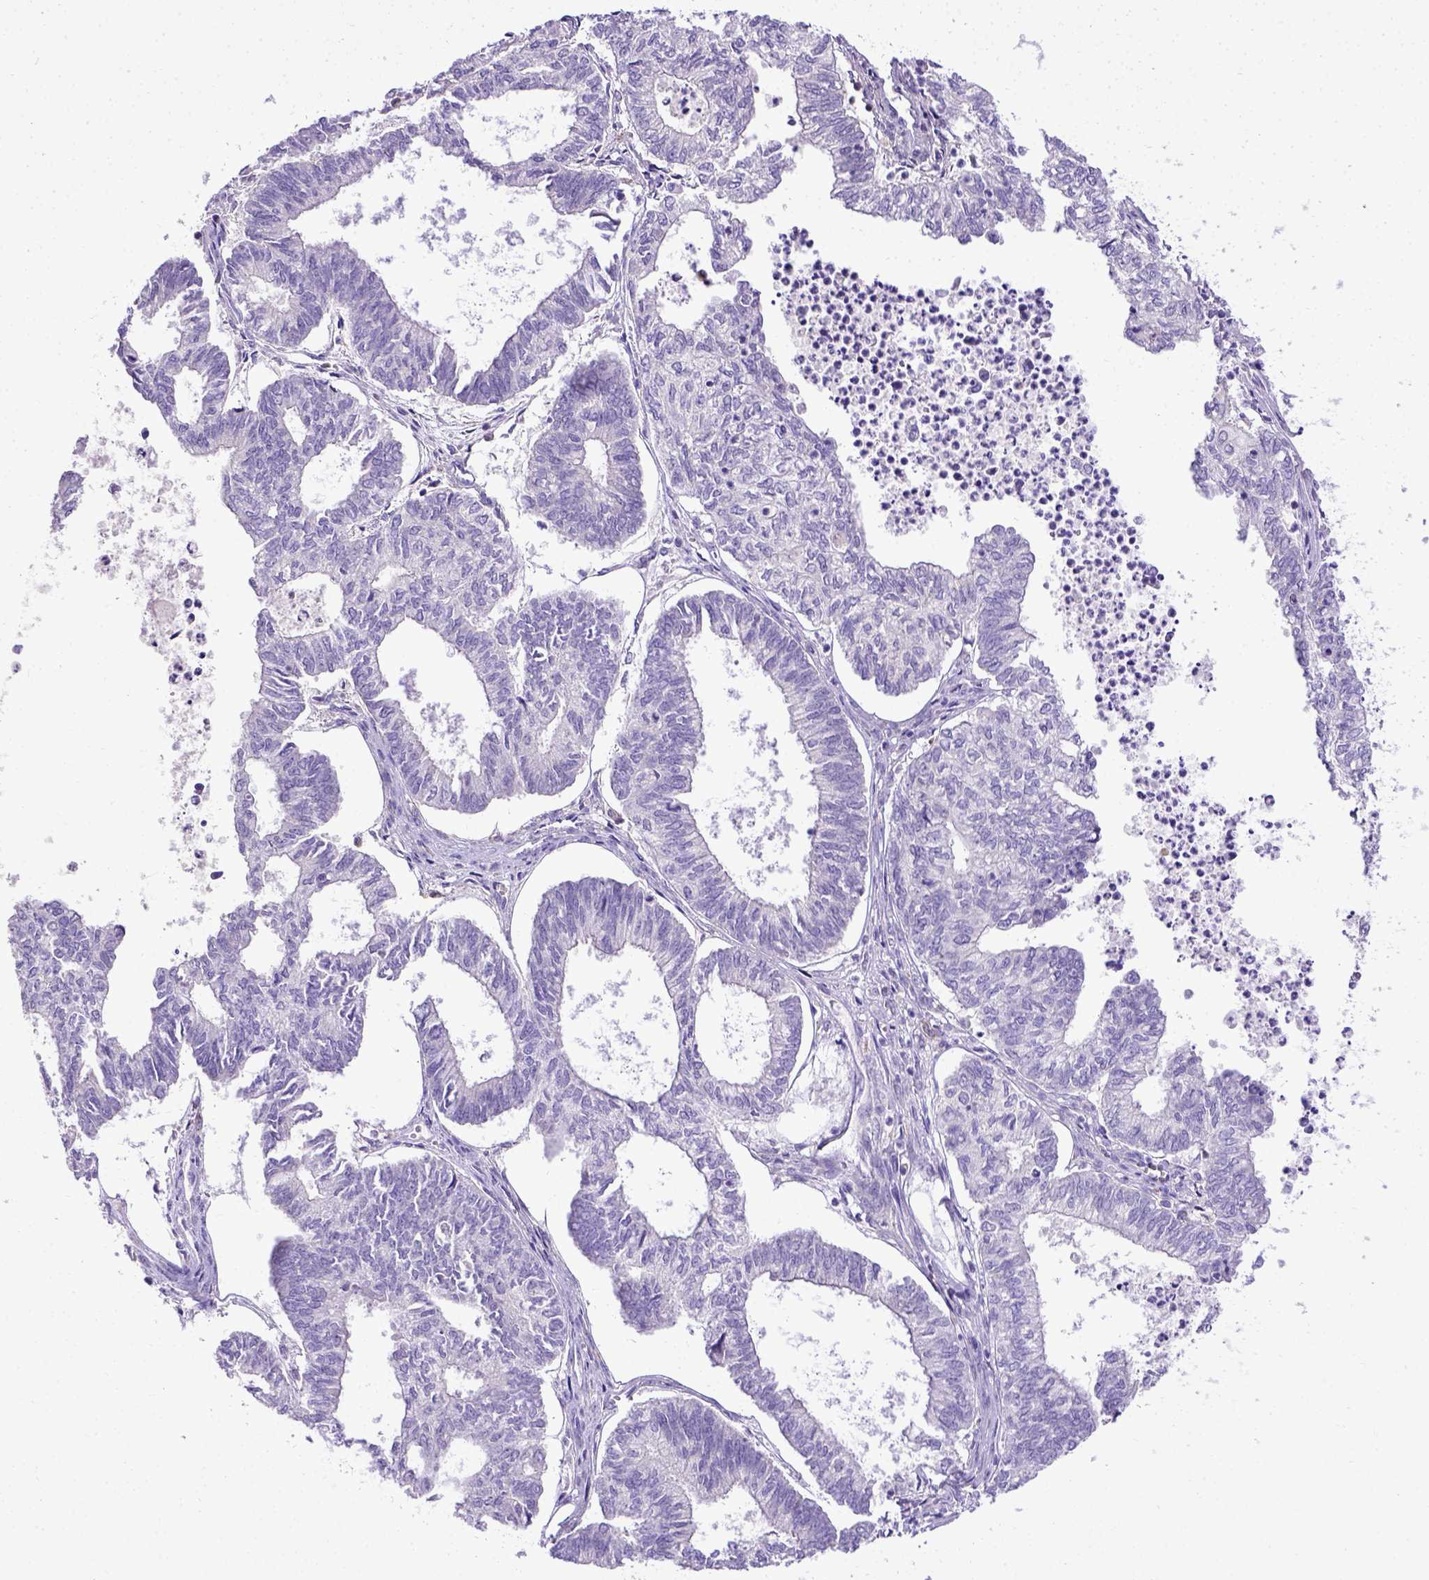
{"staining": {"intensity": "negative", "quantity": "none", "location": "none"}, "tissue": "ovarian cancer", "cell_type": "Tumor cells", "image_type": "cancer", "snomed": [{"axis": "morphology", "description": "Carcinoma, endometroid"}, {"axis": "topography", "description": "Ovary"}], "caption": "Immunohistochemical staining of human ovarian cancer (endometroid carcinoma) displays no significant staining in tumor cells.", "gene": "SPEF1", "patient": {"sex": "female", "age": 64}}